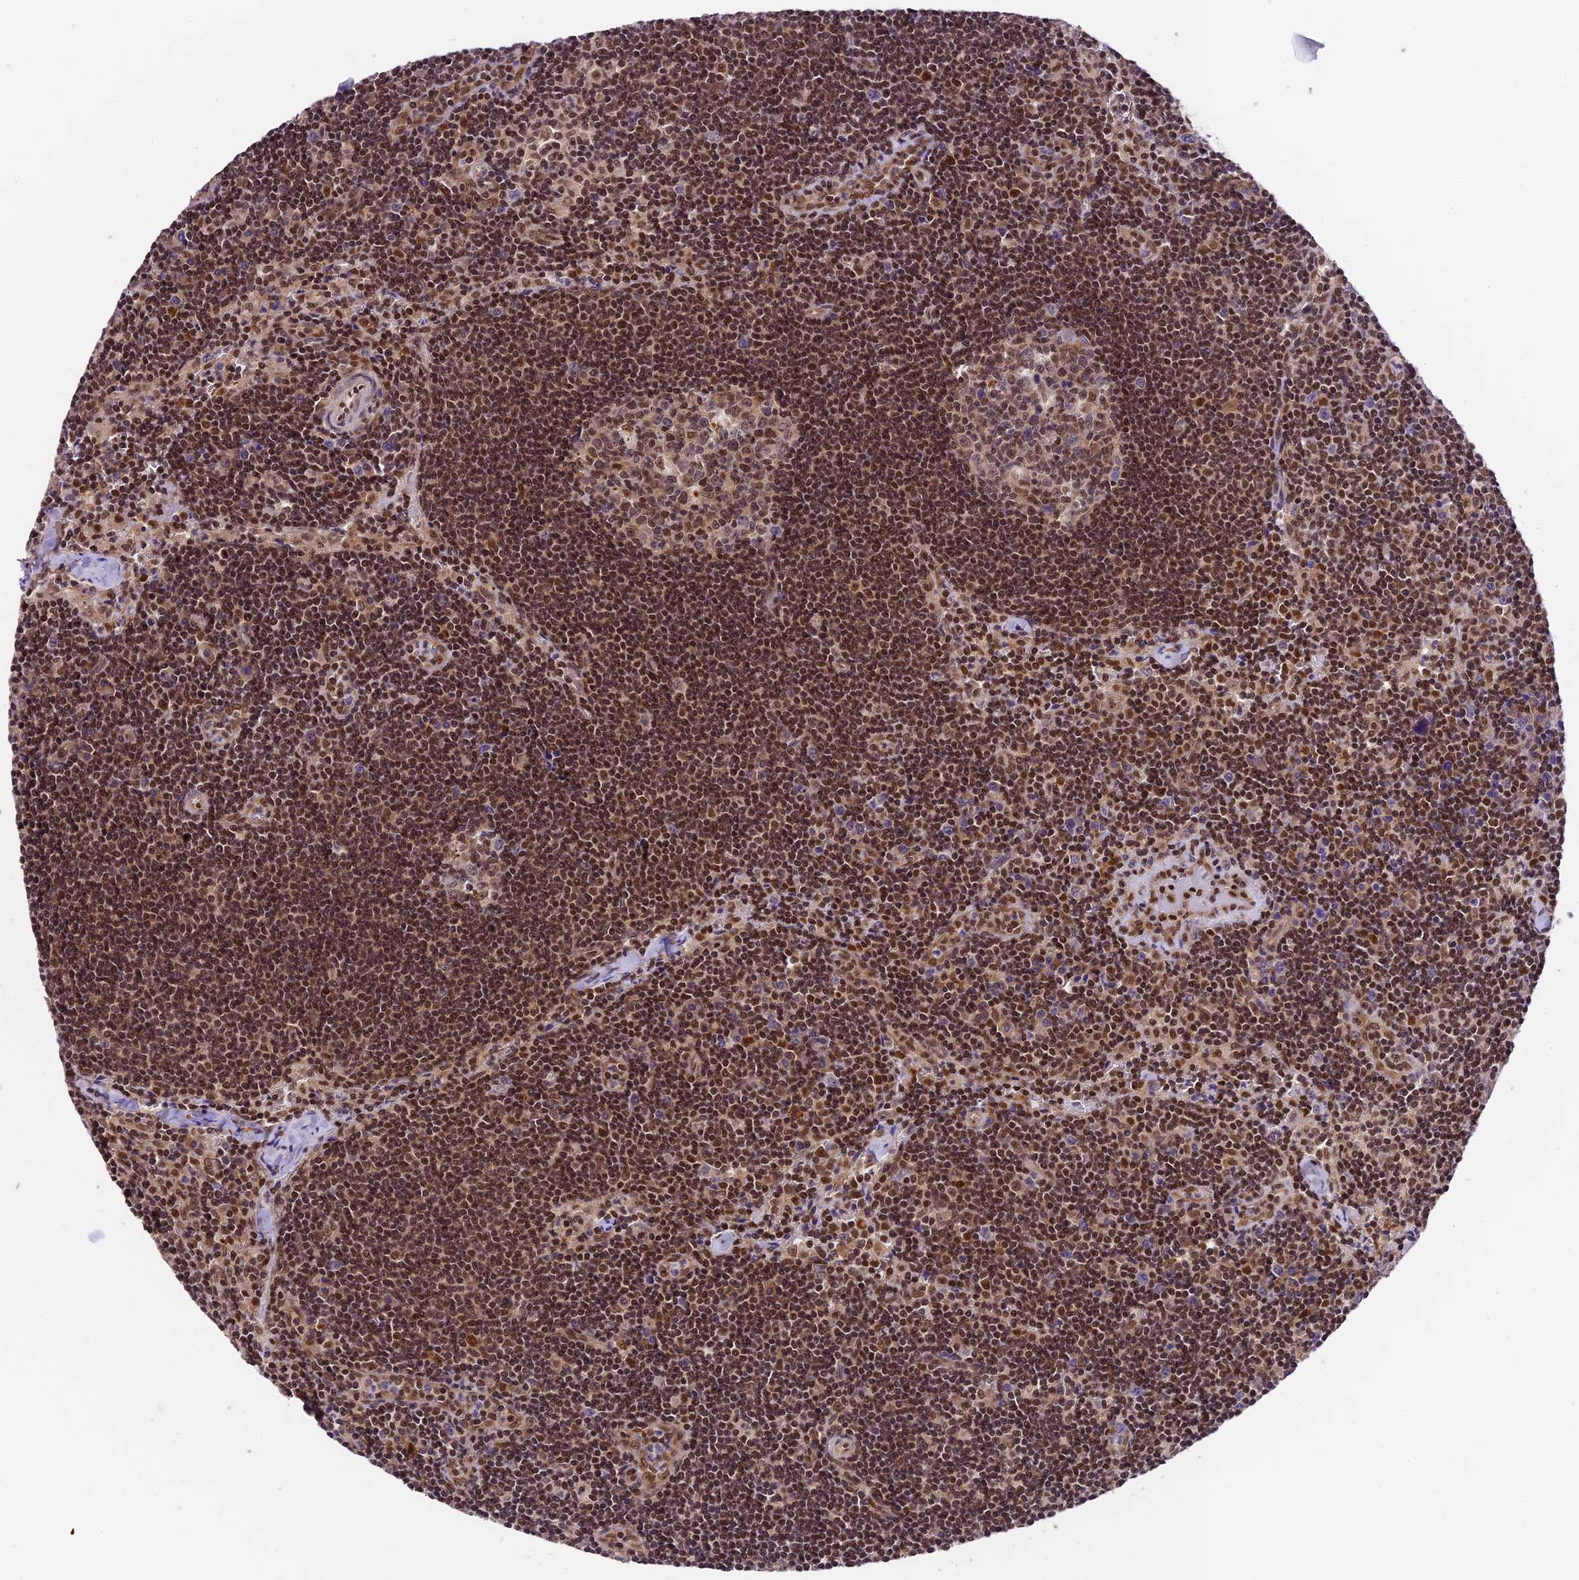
{"staining": {"intensity": "moderate", "quantity": ">75%", "location": "nuclear"}, "tissue": "lymph node", "cell_type": "Germinal center cells", "image_type": "normal", "snomed": [{"axis": "morphology", "description": "Normal tissue, NOS"}, {"axis": "topography", "description": "Lymph node"}], "caption": "A histopathology image showing moderate nuclear expression in about >75% of germinal center cells in normal lymph node, as visualized by brown immunohistochemical staining.", "gene": "TRIM22", "patient": {"sex": "female", "age": 32}}